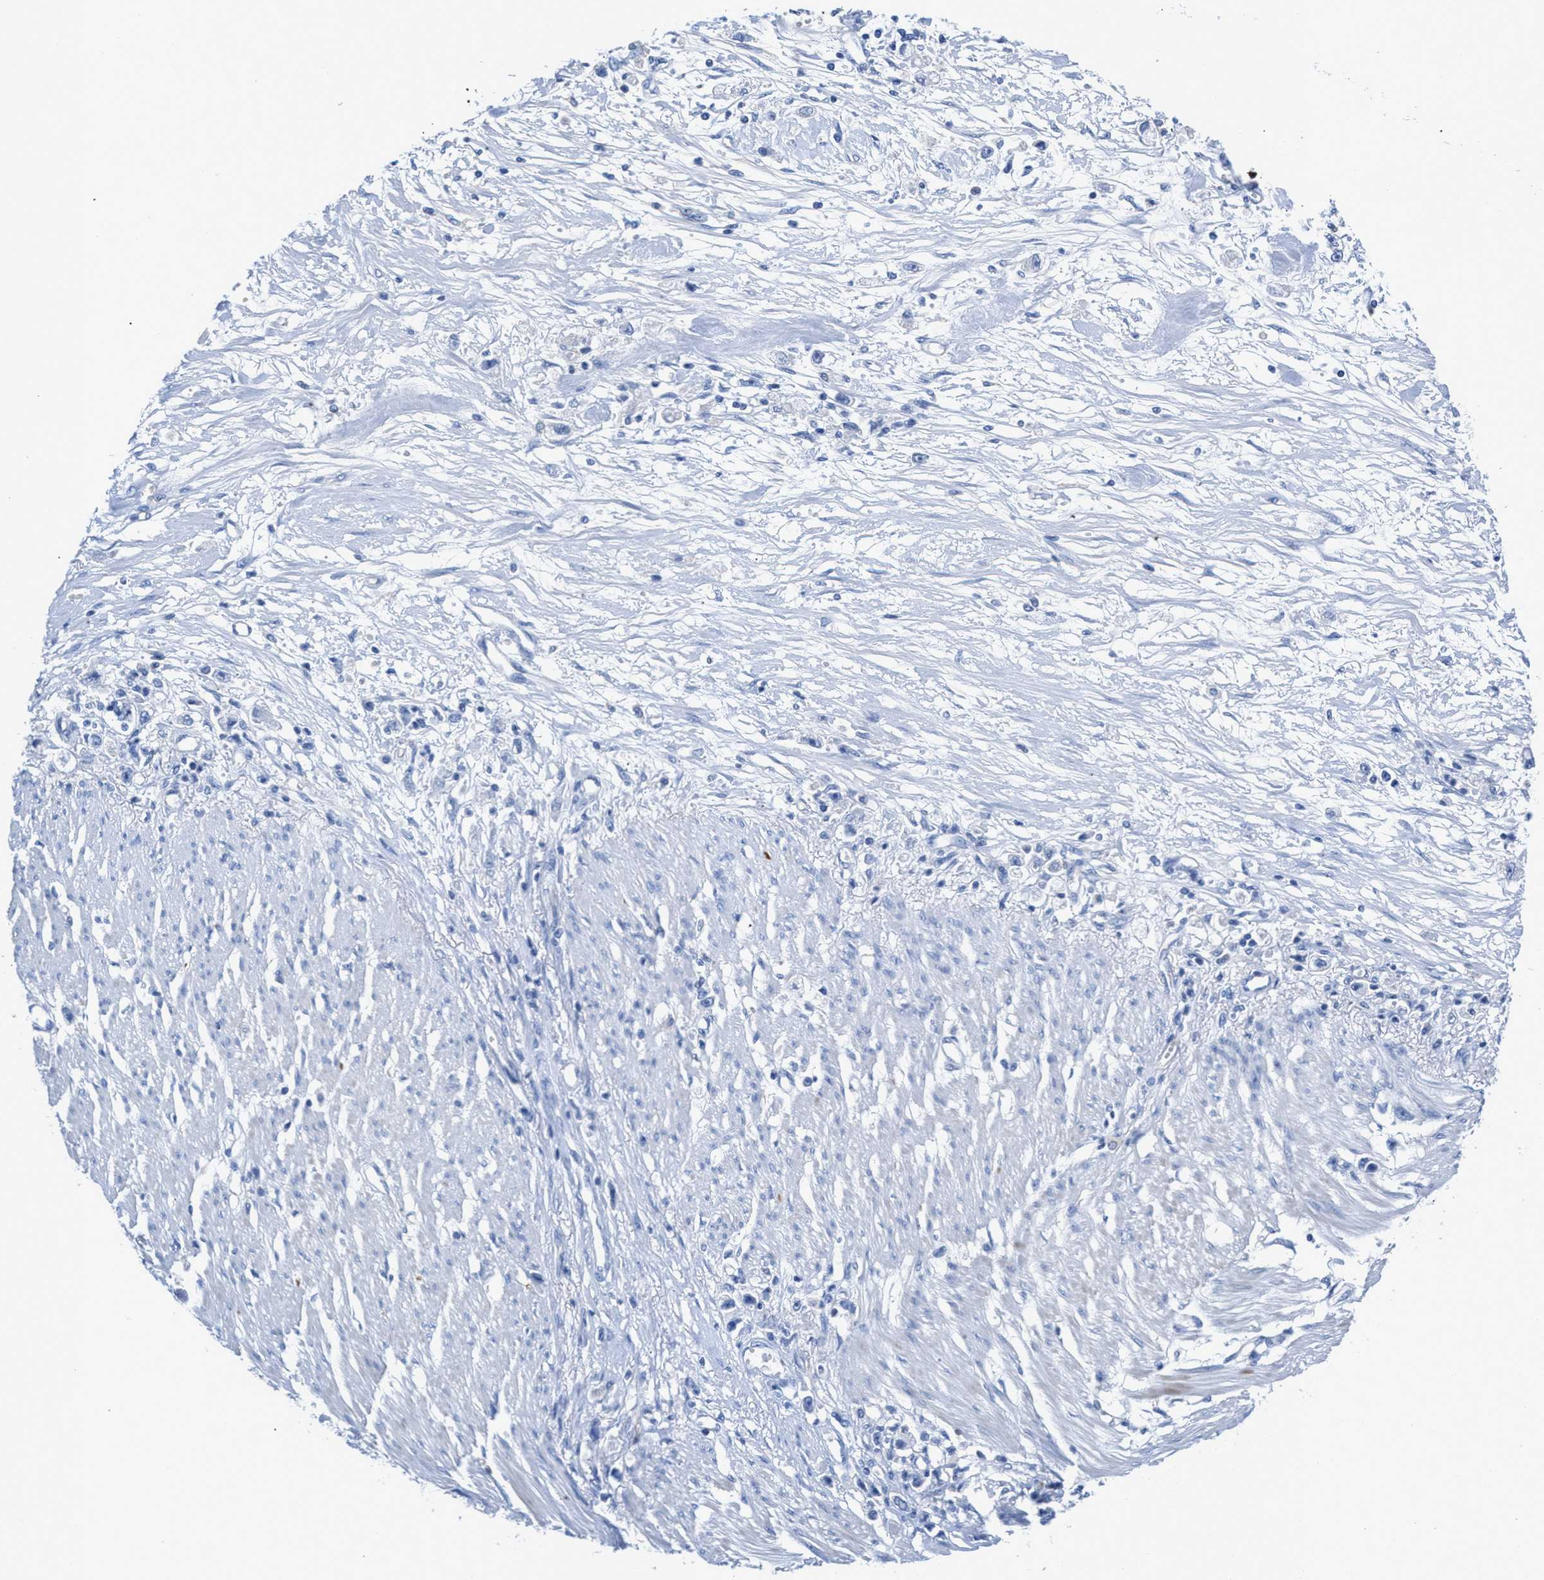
{"staining": {"intensity": "negative", "quantity": "none", "location": "none"}, "tissue": "stomach cancer", "cell_type": "Tumor cells", "image_type": "cancer", "snomed": [{"axis": "morphology", "description": "Adenocarcinoma, NOS"}, {"axis": "topography", "description": "Stomach"}], "caption": "Immunohistochemistry photomicrograph of neoplastic tissue: human stomach cancer (adenocarcinoma) stained with DAB (3,3'-diaminobenzidine) shows no significant protein staining in tumor cells. (IHC, brightfield microscopy, high magnification).", "gene": "SLFN13", "patient": {"sex": "female", "age": 59}}